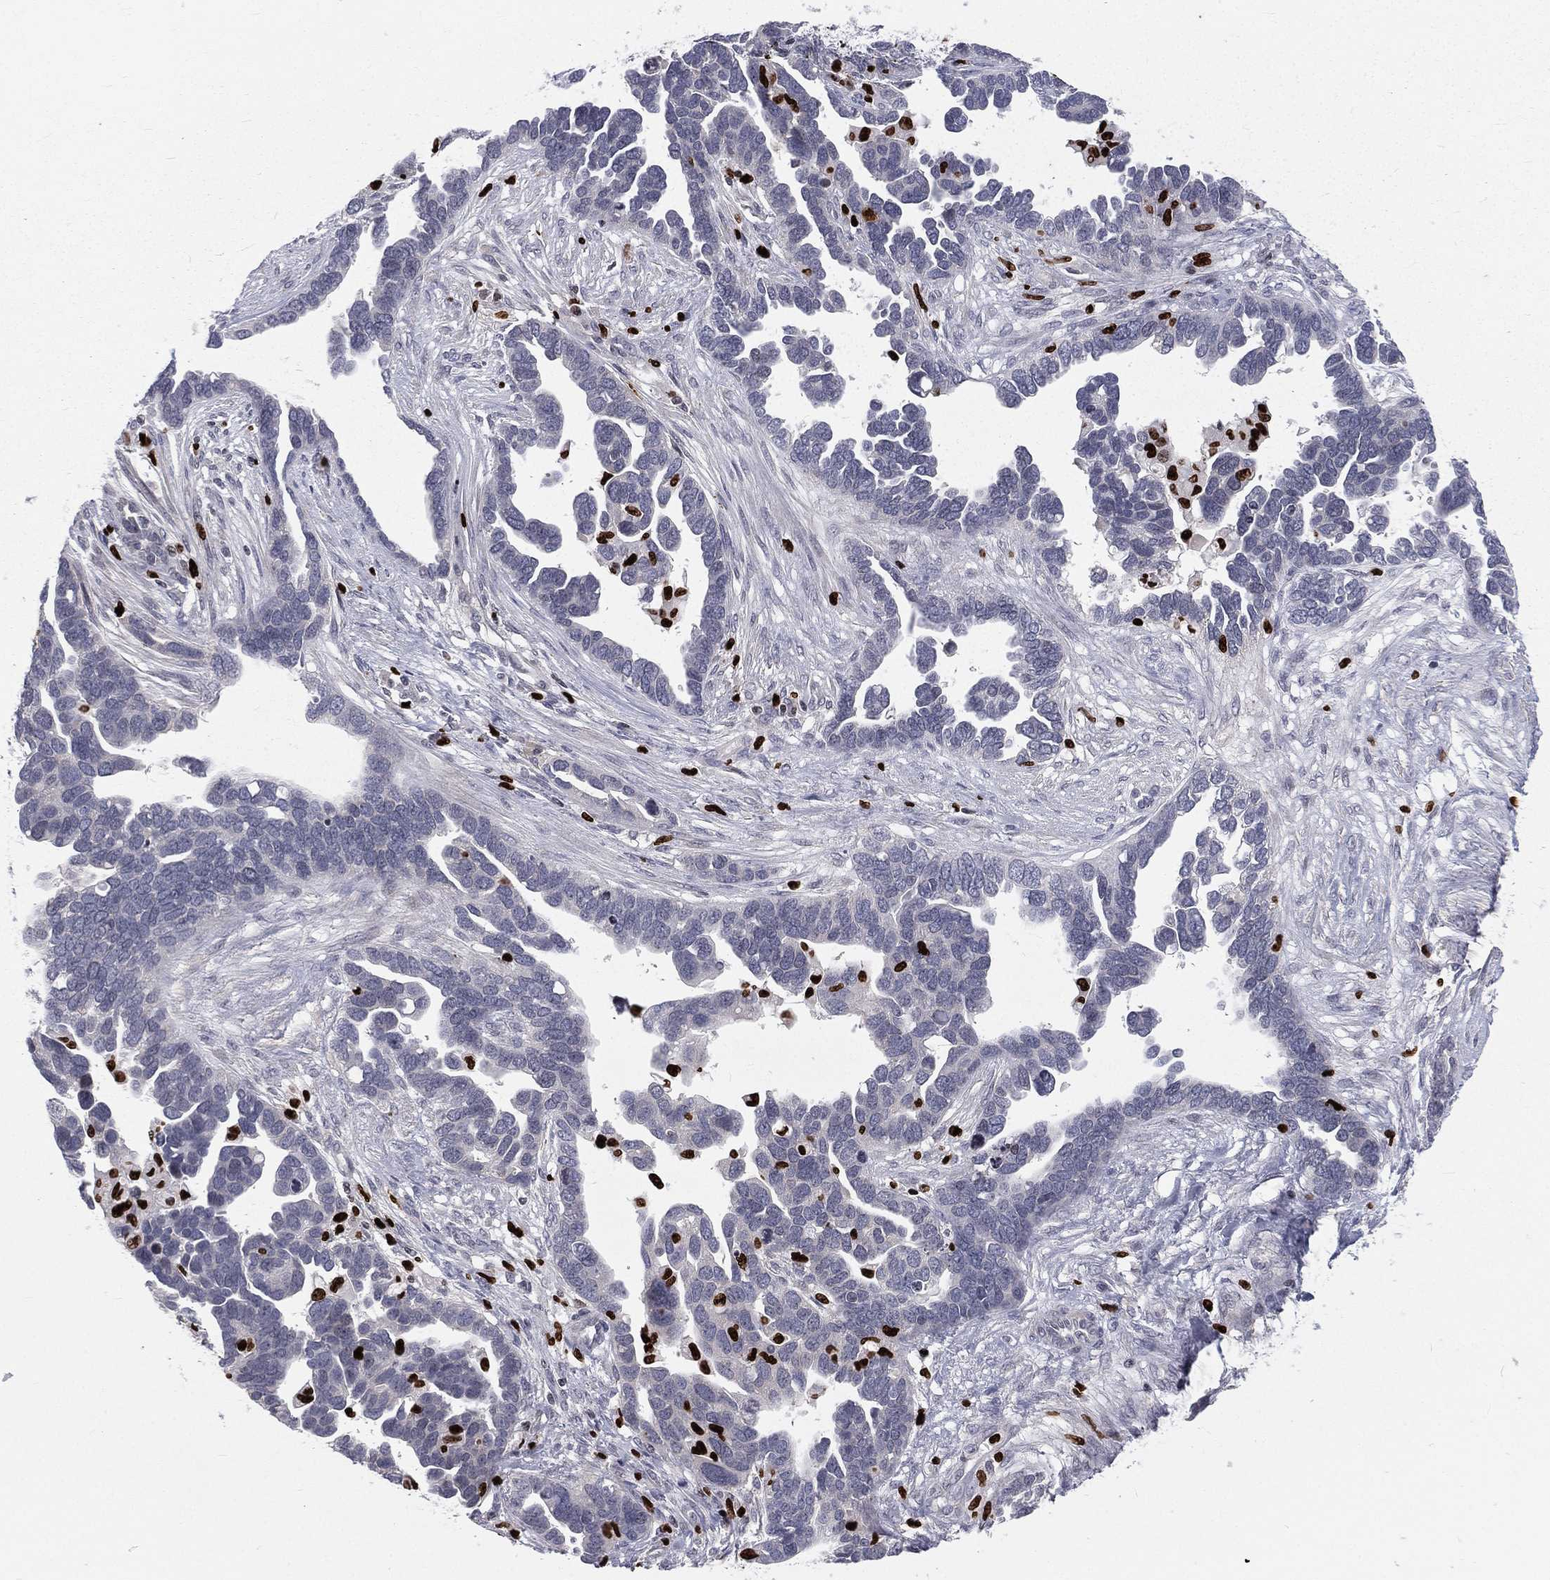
{"staining": {"intensity": "negative", "quantity": "none", "location": "none"}, "tissue": "ovarian cancer", "cell_type": "Tumor cells", "image_type": "cancer", "snomed": [{"axis": "morphology", "description": "Cystadenocarcinoma, serous, NOS"}, {"axis": "topography", "description": "Ovary"}], "caption": "There is no significant expression in tumor cells of serous cystadenocarcinoma (ovarian). (DAB (3,3'-diaminobenzidine) immunohistochemistry, high magnification).", "gene": "MNDA", "patient": {"sex": "female", "age": 54}}